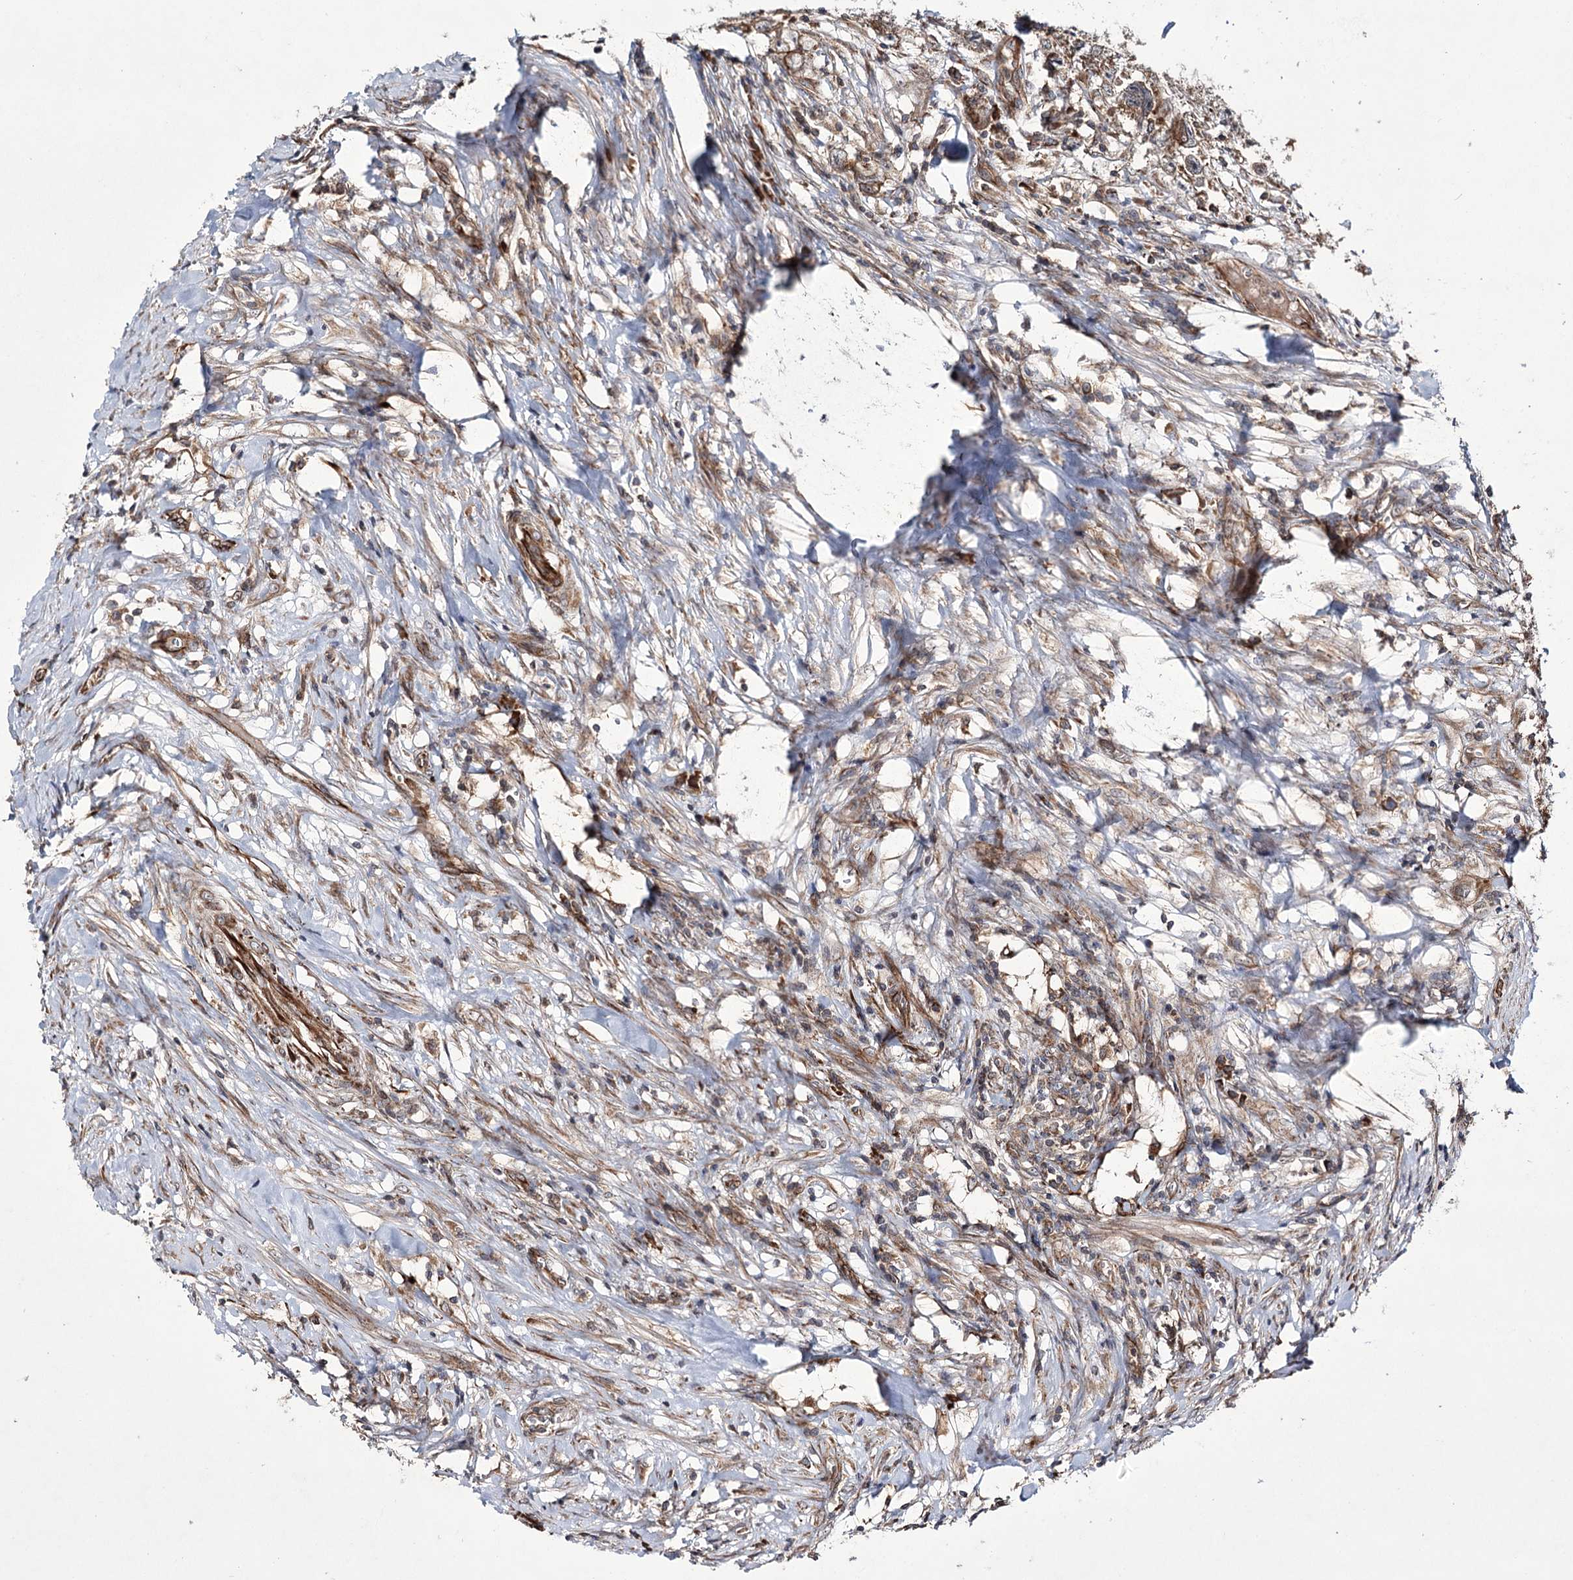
{"staining": {"intensity": "moderate", "quantity": ">75%", "location": "cytoplasmic/membranous"}, "tissue": "testis cancer", "cell_type": "Tumor cells", "image_type": "cancer", "snomed": [{"axis": "morphology", "description": "Seminoma, NOS"}, {"axis": "morphology", "description": "Carcinoma, Embryonal, NOS"}, {"axis": "topography", "description": "Testis"}], "caption": "Immunohistochemical staining of testis cancer (seminoma) displays medium levels of moderate cytoplasmic/membranous positivity in approximately >75% of tumor cells.", "gene": "HECTD2", "patient": {"sex": "male", "age": 43}}